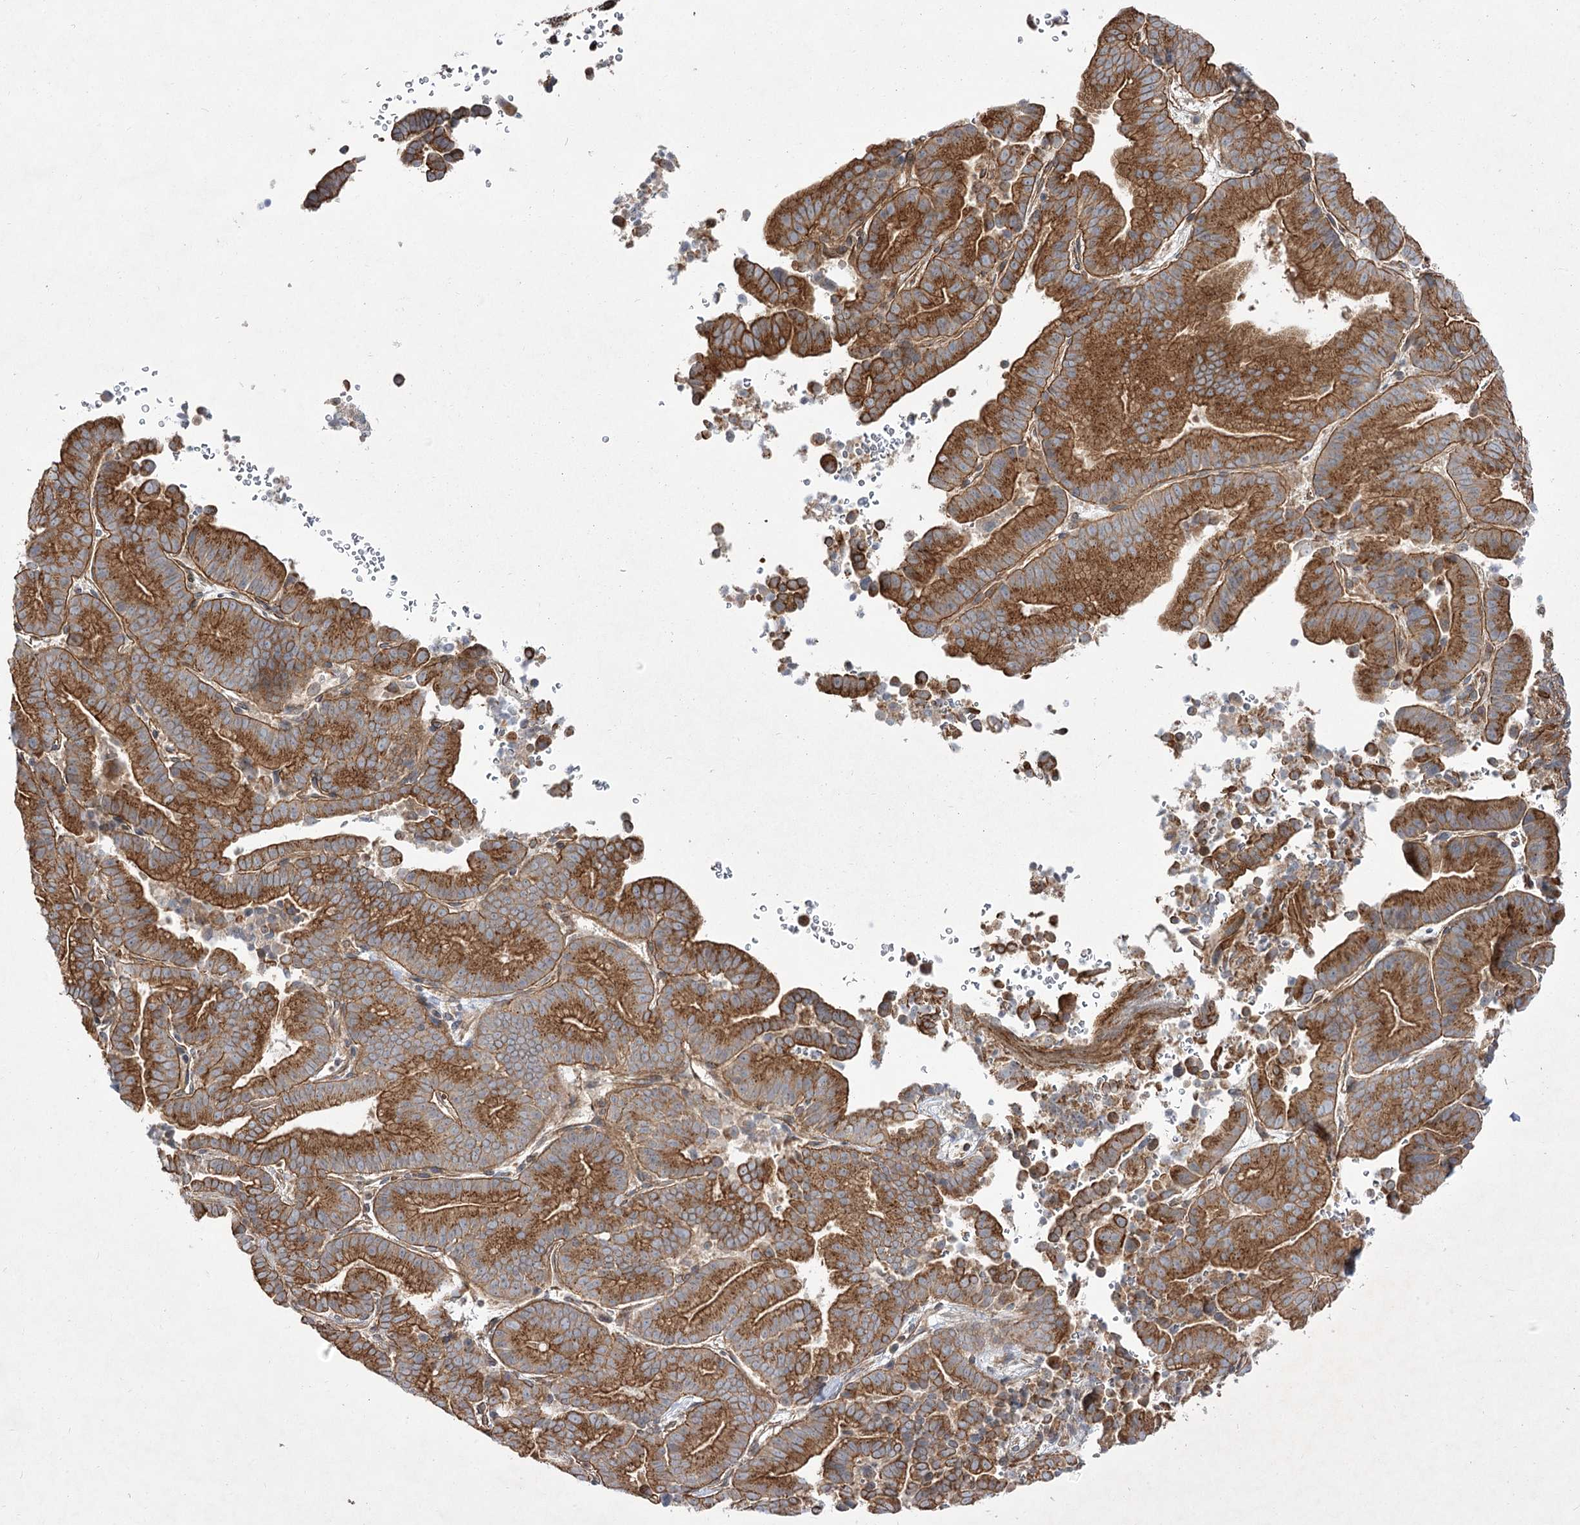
{"staining": {"intensity": "strong", "quantity": ">75%", "location": "cytoplasmic/membranous"}, "tissue": "liver cancer", "cell_type": "Tumor cells", "image_type": "cancer", "snomed": [{"axis": "morphology", "description": "Cholangiocarcinoma"}, {"axis": "topography", "description": "Liver"}], "caption": "Liver cancer (cholangiocarcinoma) stained for a protein (brown) reveals strong cytoplasmic/membranous positive expression in about >75% of tumor cells.", "gene": "SH3BP5L", "patient": {"sex": "female", "age": 75}}